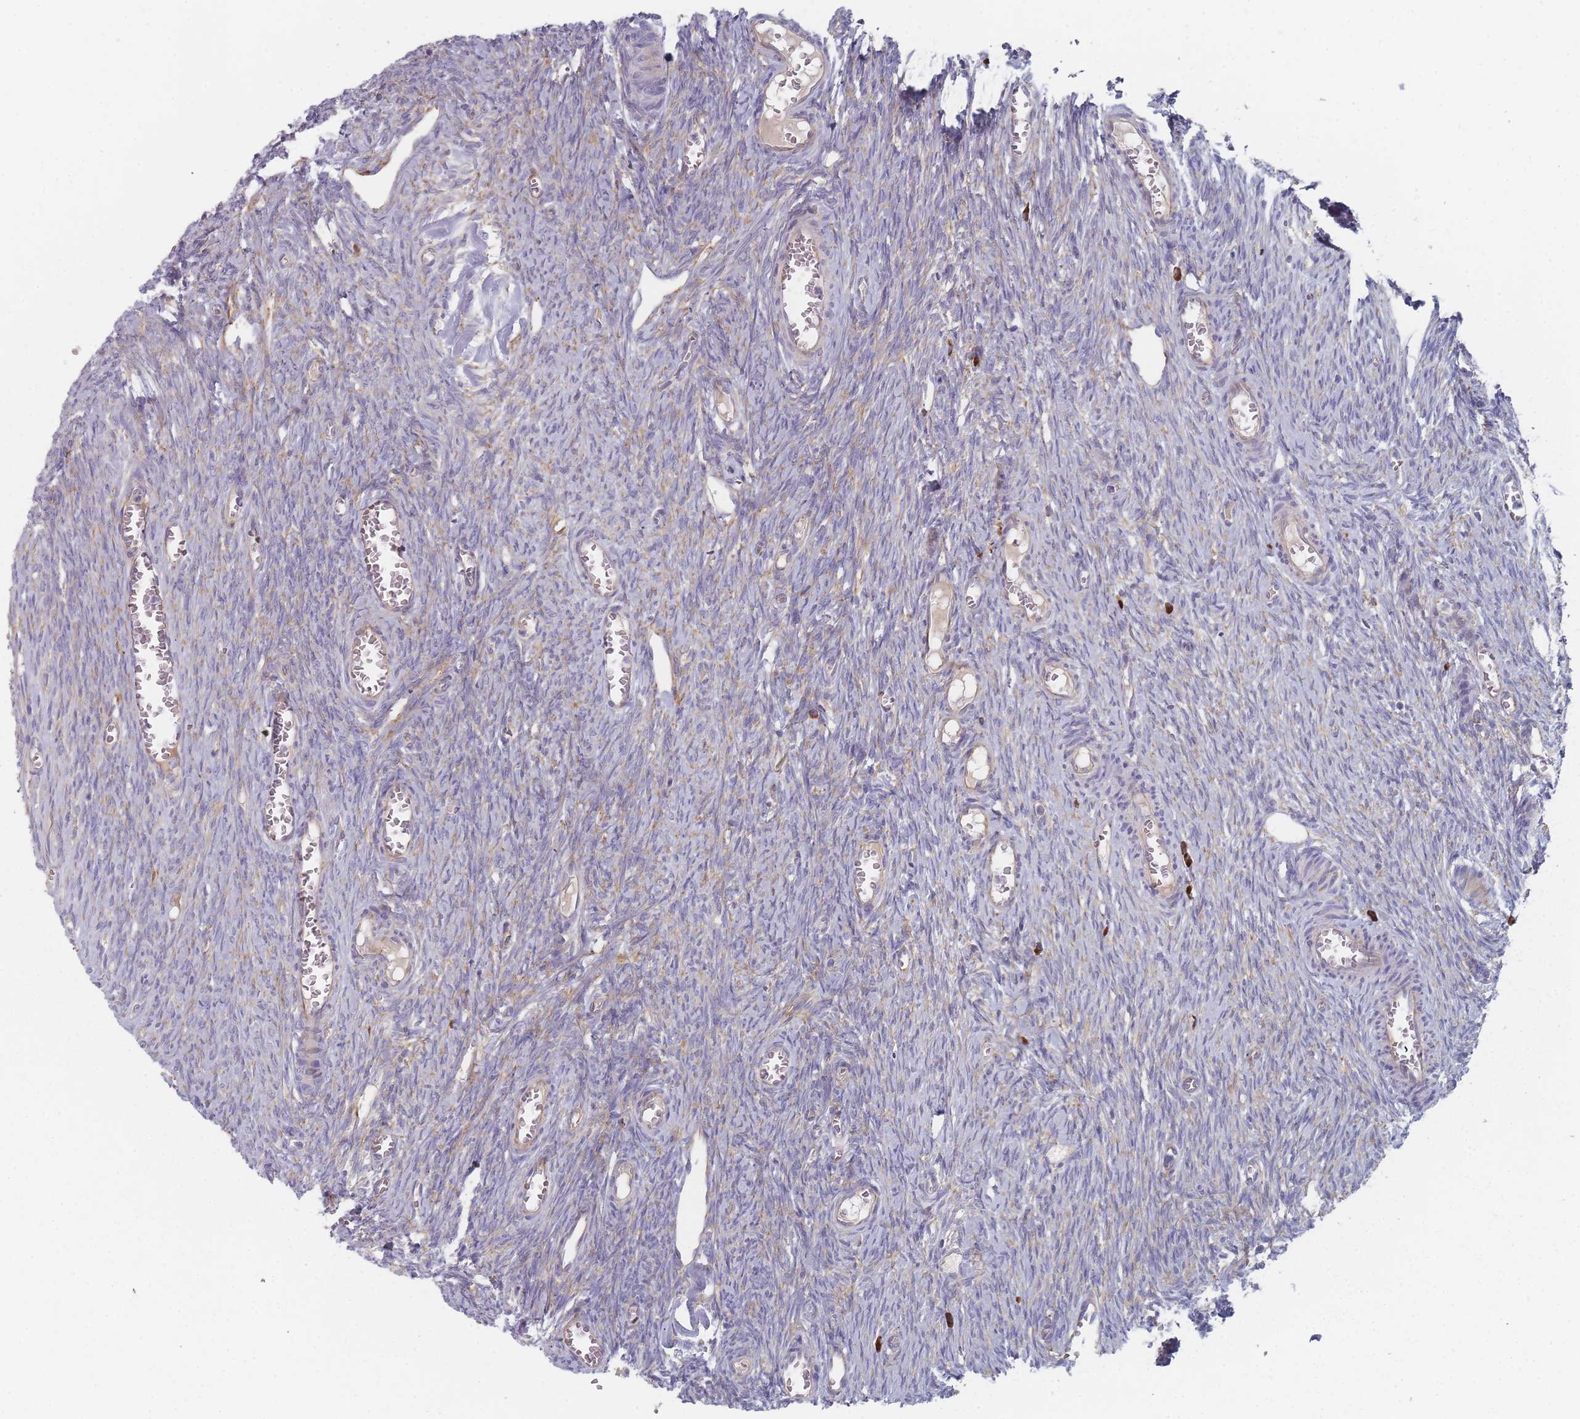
{"staining": {"intensity": "strong", "quantity": ">75%", "location": "cytoplasmic/membranous"}, "tissue": "ovary", "cell_type": "Follicle cells", "image_type": "normal", "snomed": [{"axis": "morphology", "description": "Normal tissue, NOS"}, {"axis": "topography", "description": "Ovary"}], "caption": "A photomicrograph of ovary stained for a protein reveals strong cytoplasmic/membranous brown staining in follicle cells. The protein is shown in brown color, while the nuclei are stained blue.", "gene": "CACNG5", "patient": {"sex": "female", "age": 44}}